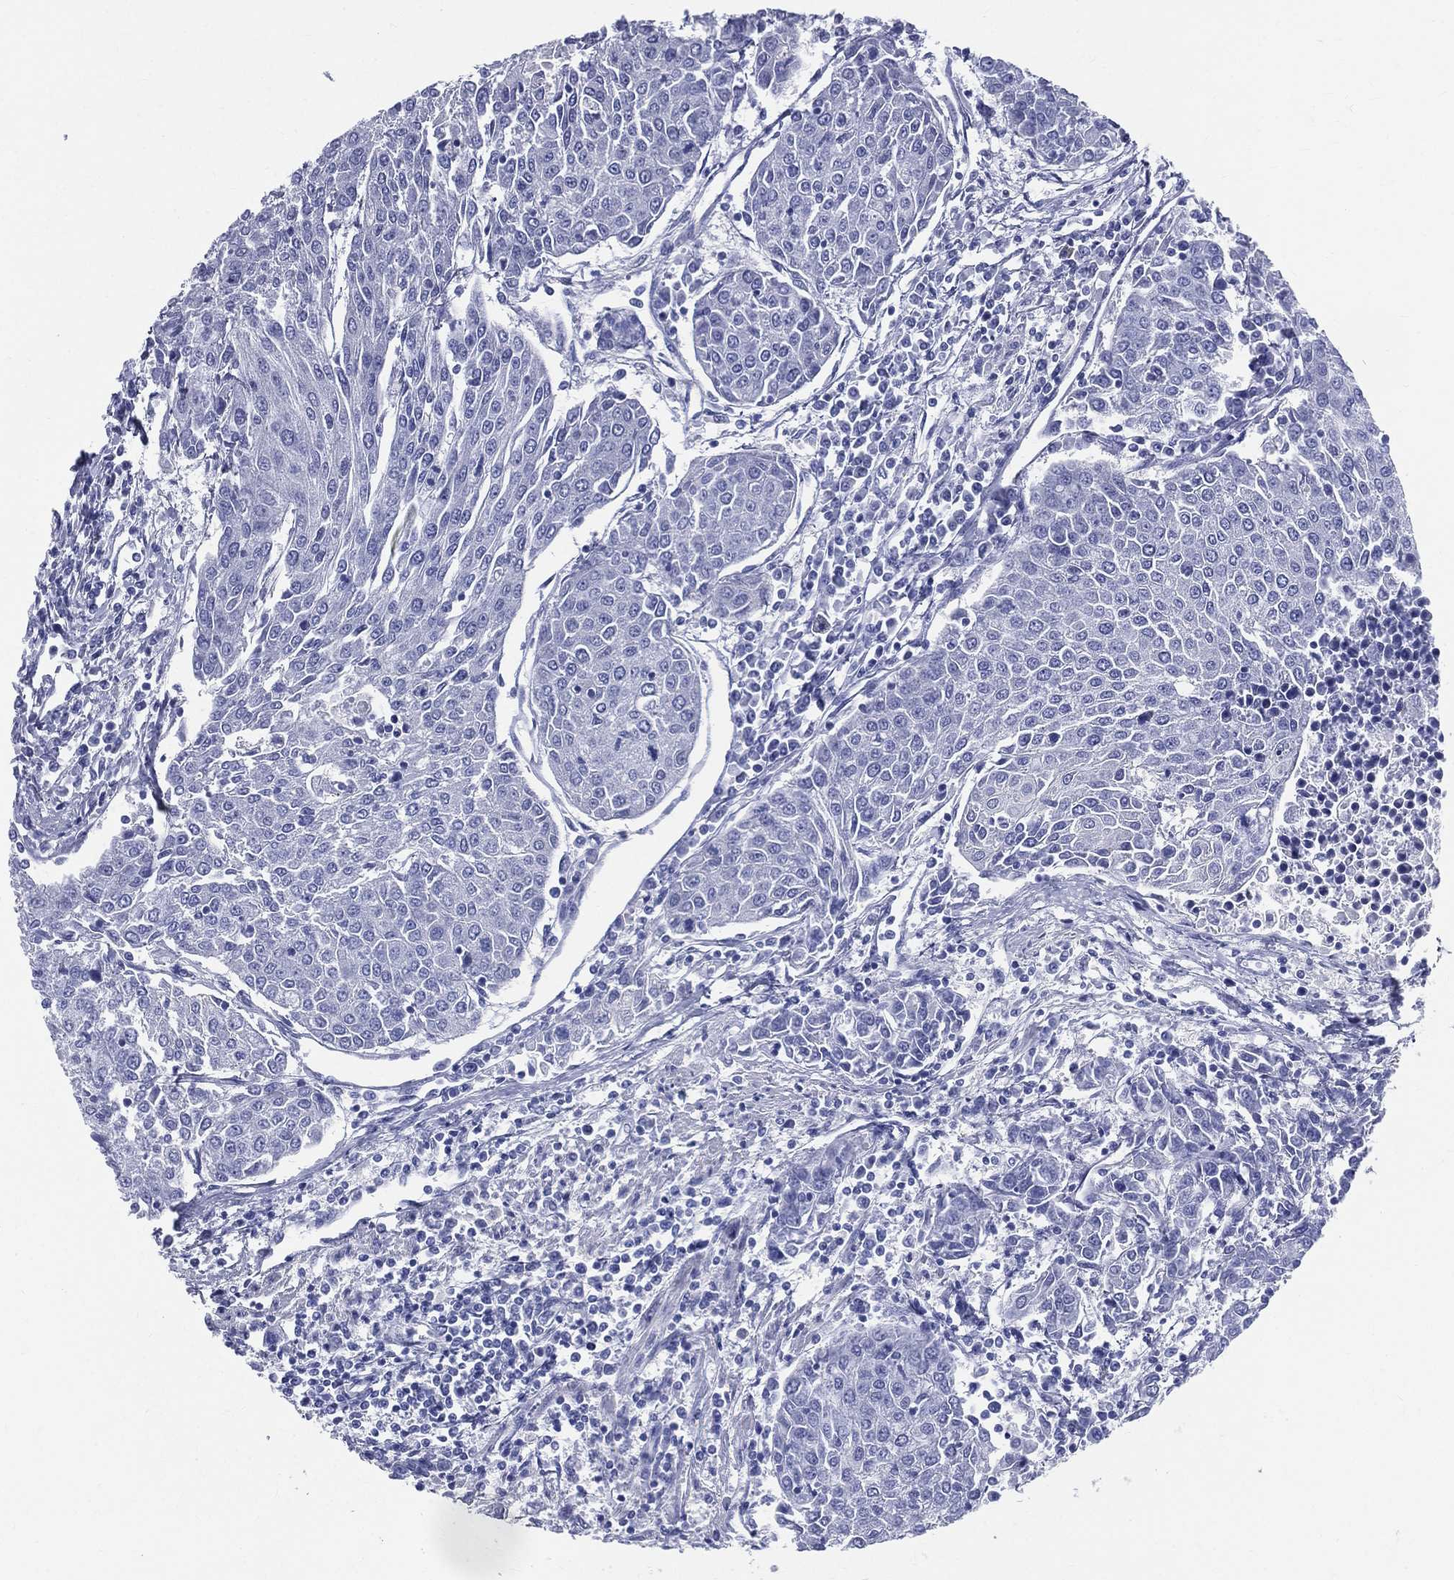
{"staining": {"intensity": "negative", "quantity": "none", "location": "none"}, "tissue": "urothelial cancer", "cell_type": "Tumor cells", "image_type": "cancer", "snomed": [{"axis": "morphology", "description": "Urothelial carcinoma, High grade"}, {"axis": "topography", "description": "Urinary bladder"}], "caption": "The photomicrograph shows no staining of tumor cells in high-grade urothelial carcinoma.", "gene": "SYP", "patient": {"sex": "female", "age": 85}}